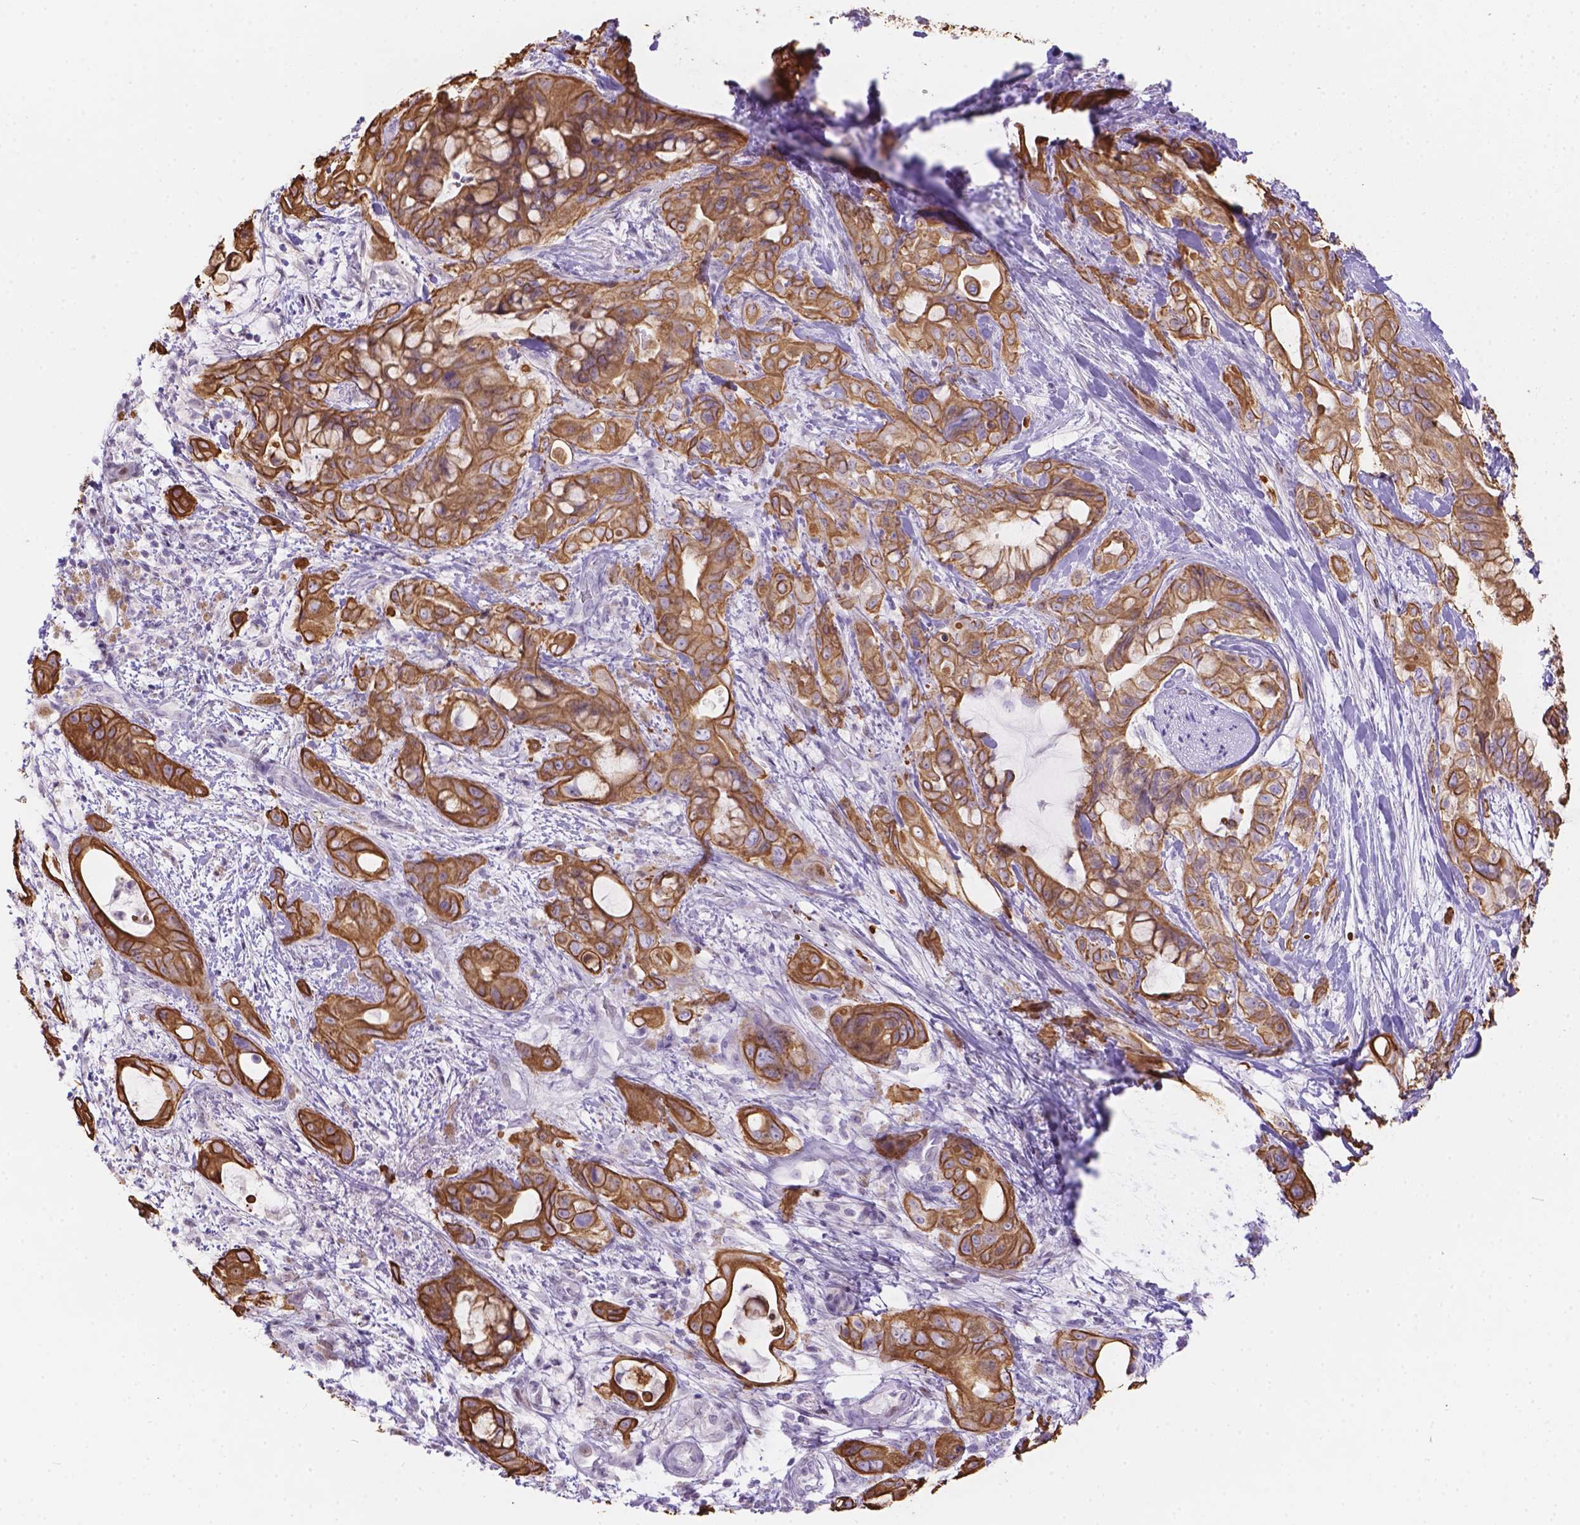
{"staining": {"intensity": "moderate", "quantity": ">75%", "location": "cytoplasmic/membranous"}, "tissue": "pancreatic cancer", "cell_type": "Tumor cells", "image_type": "cancer", "snomed": [{"axis": "morphology", "description": "Adenocarcinoma, NOS"}, {"axis": "topography", "description": "Pancreas"}], "caption": "A brown stain labels moderate cytoplasmic/membranous staining of a protein in human pancreatic cancer (adenocarcinoma) tumor cells.", "gene": "DMWD", "patient": {"sex": "male", "age": 71}}